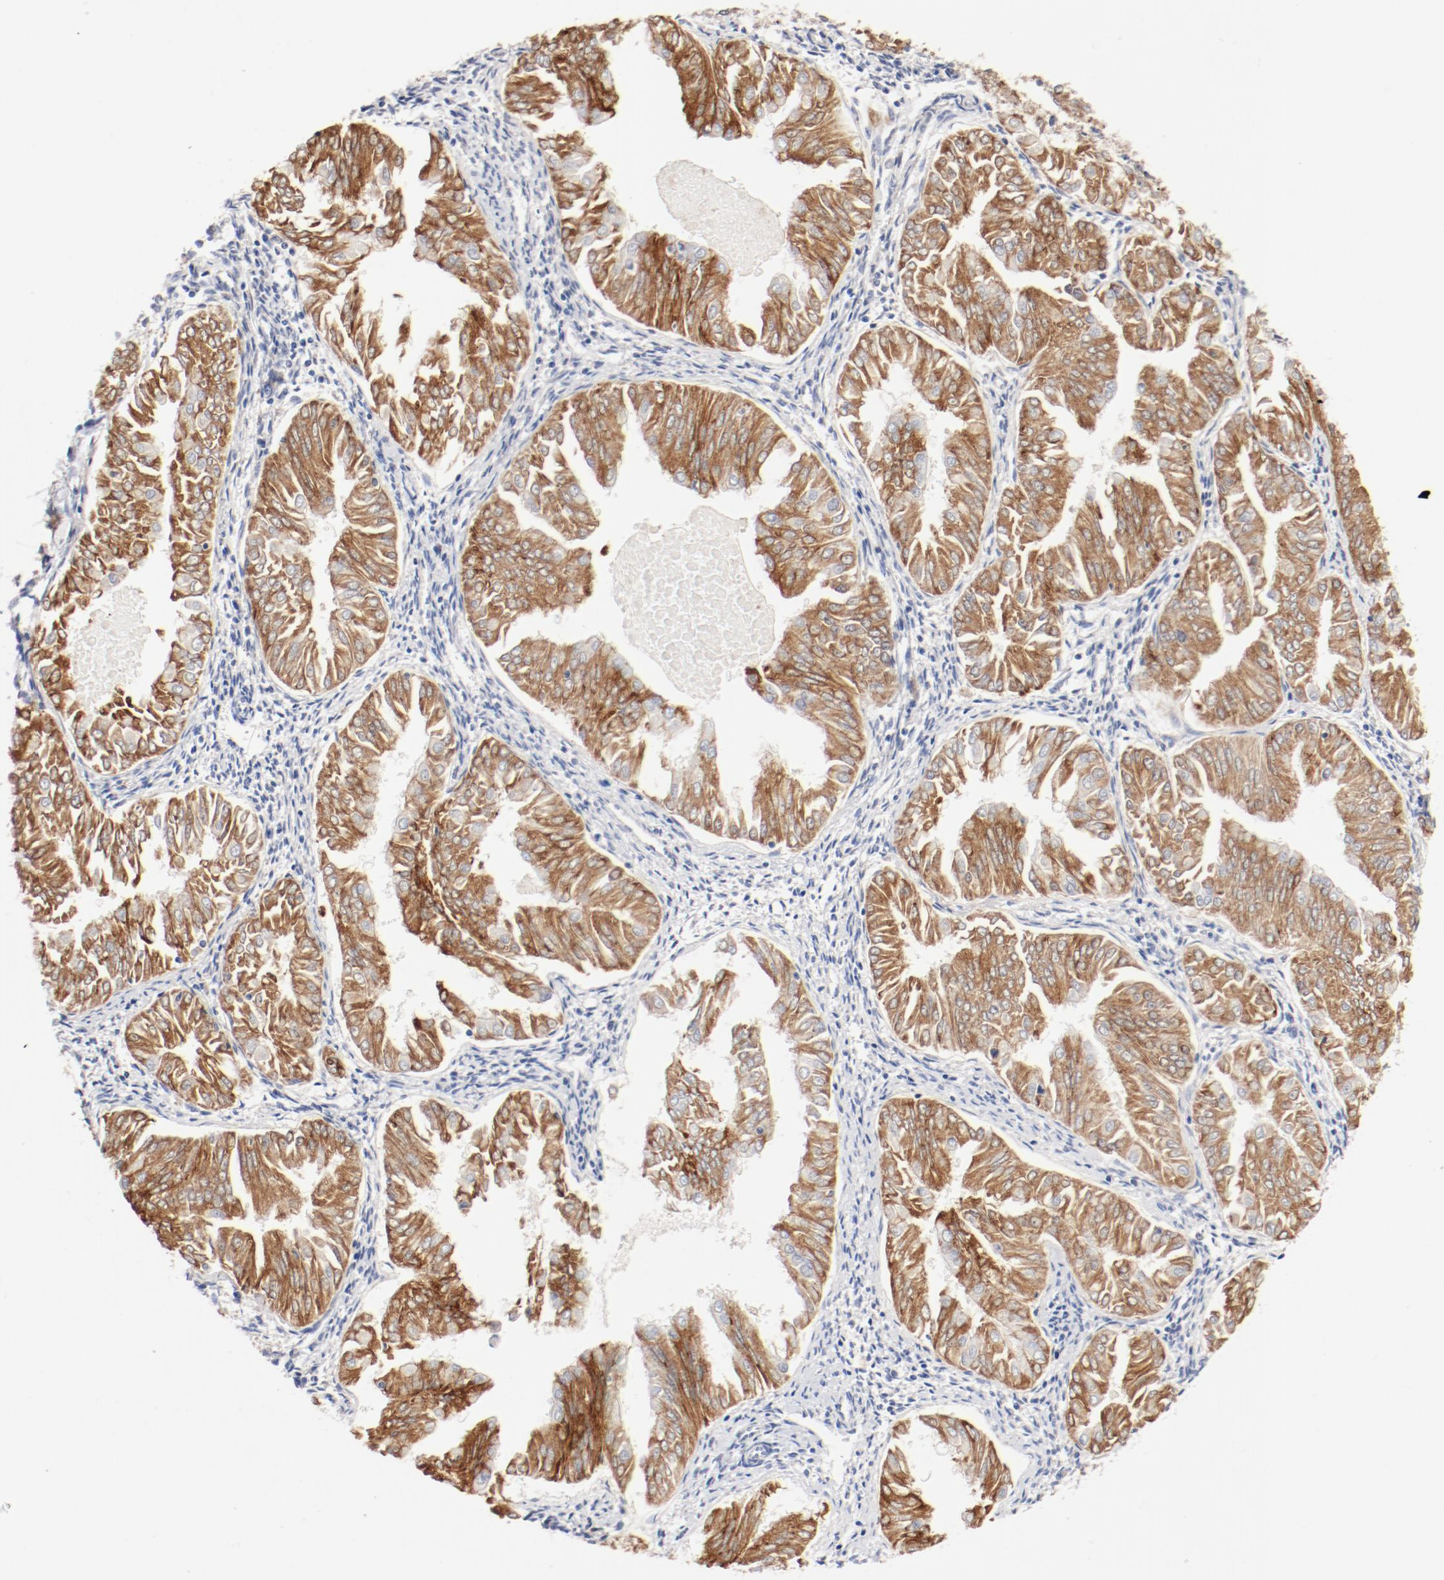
{"staining": {"intensity": "moderate", "quantity": ">75%", "location": "cytoplasmic/membranous"}, "tissue": "endometrial cancer", "cell_type": "Tumor cells", "image_type": "cancer", "snomed": [{"axis": "morphology", "description": "Adenocarcinoma, NOS"}, {"axis": "topography", "description": "Endometrium"}], "caption": "Tumor cells exhibit moderate cytoplasmic/membranous expression in approximately >75% of cells in endometrial adenocarcinoma.", "gene": "PDPK1", "patient": {"sex": "female", "age": 53}}